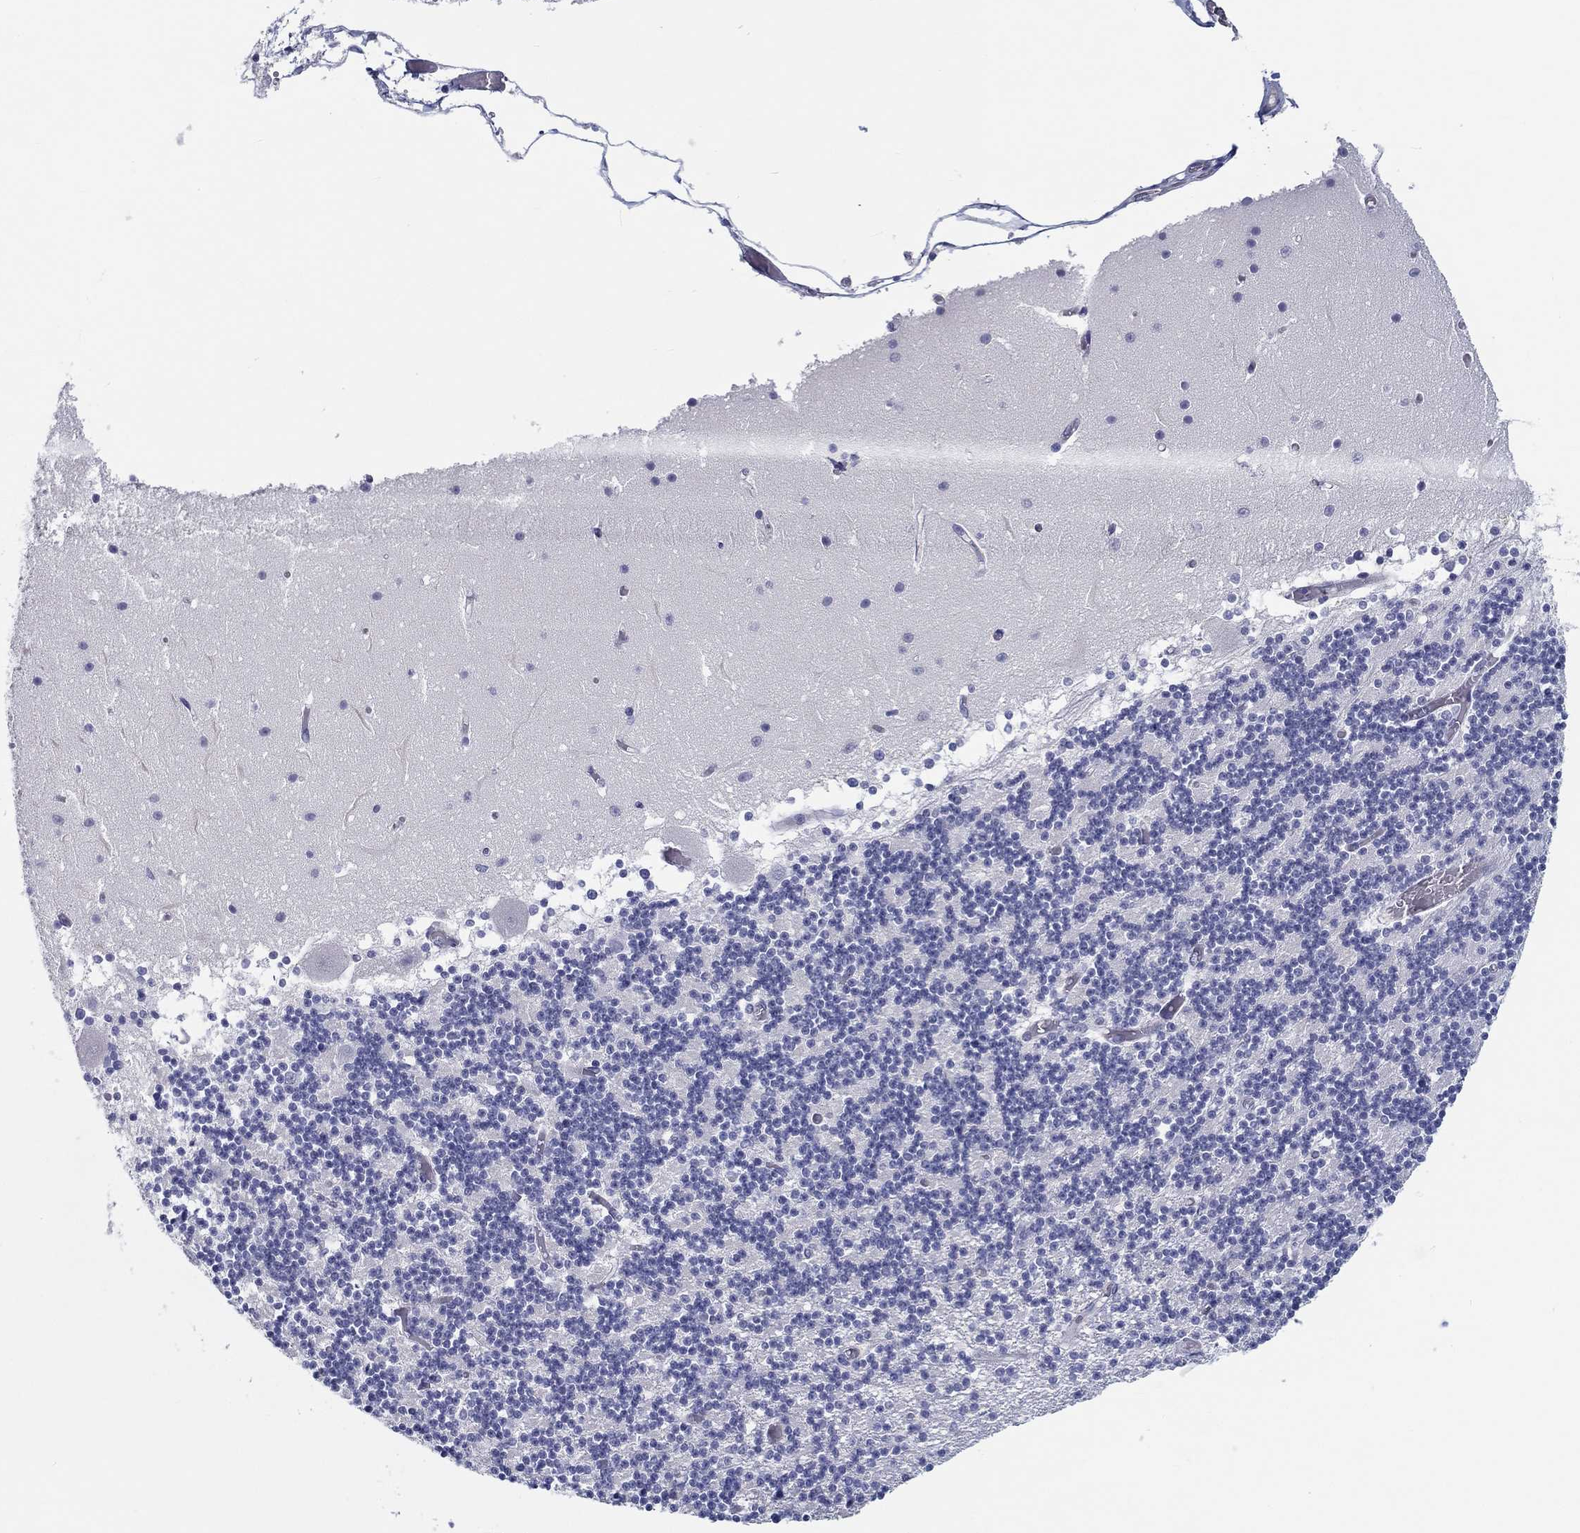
{"staining": {"intensity": "negative", "quantity": "none", "location": "none"}, "tissue": "cerebellum", "cell_type": "Cells in granular layer", "image_type": "normal", "snomed": [{"axis": "morphology", "description": "Normal tissue, NOS"}, {"axis": "topography", "description": "Cerebellum"}], "caption": "Immunohistochemical staining of normal cerebellum shows no significant staining in cells in granular layer.", "gene": "CRYGD", "patient": {"sex": "female", "age": 28}}